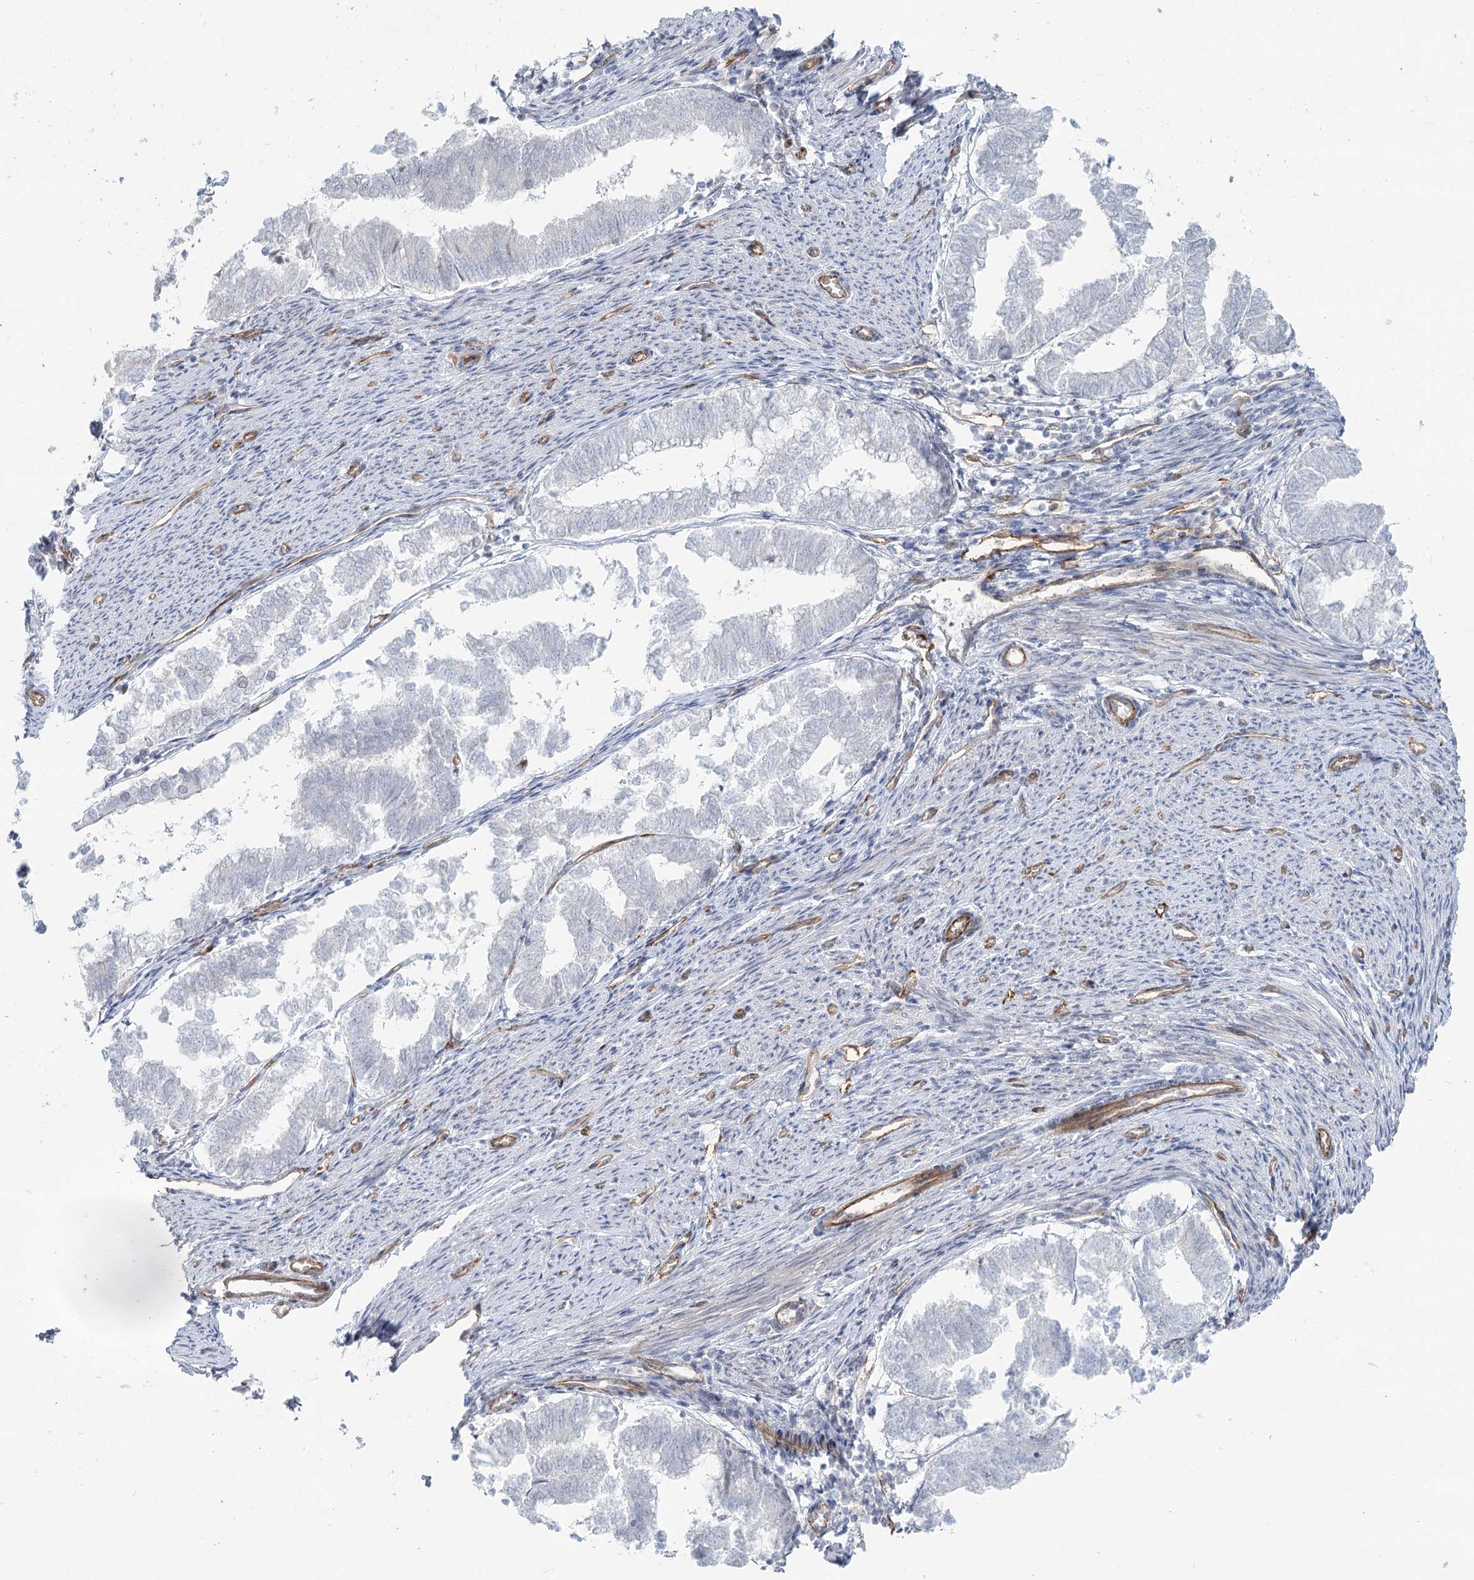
{"staining": {"intensity": "negative", "quantity": "none", "location": "none"}, "tissue": "endometrial cancer", "cell_type": "Tumor cells", "image_type": "cancer", "snomed": [{"axis": "morphology", "description": "Adenocarcinoma, NOS"}, {"axis": "topography", "description": "Endometrium"}], "caption": "The image displays no significant positivity in tumor cells of adenocarcinoma (endometrial).", "gene": "ZFYVE28", "patient": {"sex": "female", "age": 79}}